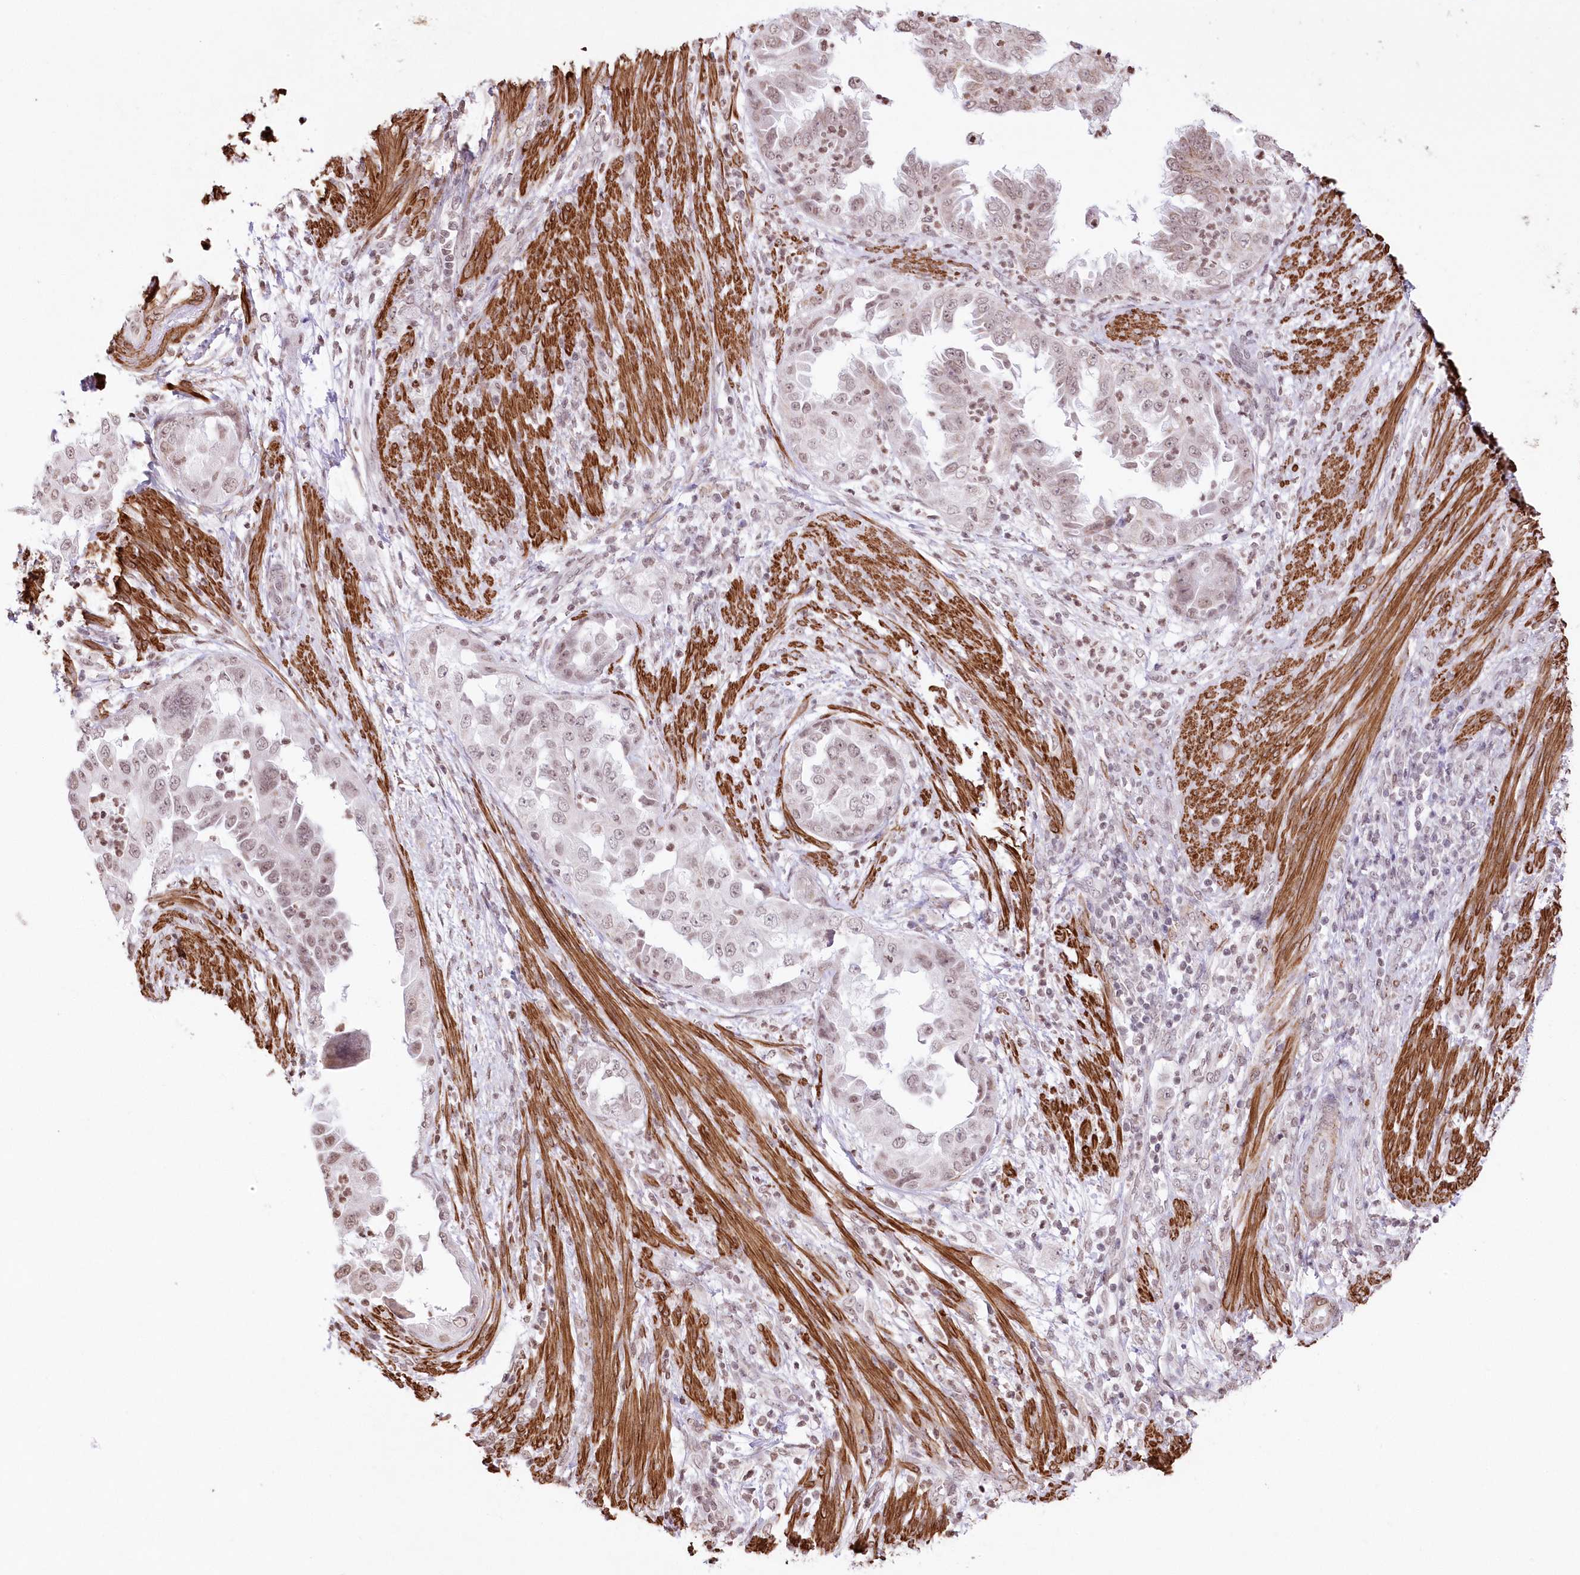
{"staining": {"intensity": "weak", "quantity": "<25%", "location": "nuclear"}, "tissue": "endometrial cancer", "cell_type": "Tumor cells", "image_type": "cancer", "snomed": [{"axis": "morphology", "description": "Adenocarcinoma, NOS"}, {"axis": "topography", "description": "Endometrium"}], "caption": "The immunohistochemistry (IHC) image has no significant staining in tumor cells of adenocarcinoma (endometrial) tissue.", "gene": "RBM27", "patient": {"sex": "female", "age": 85}}